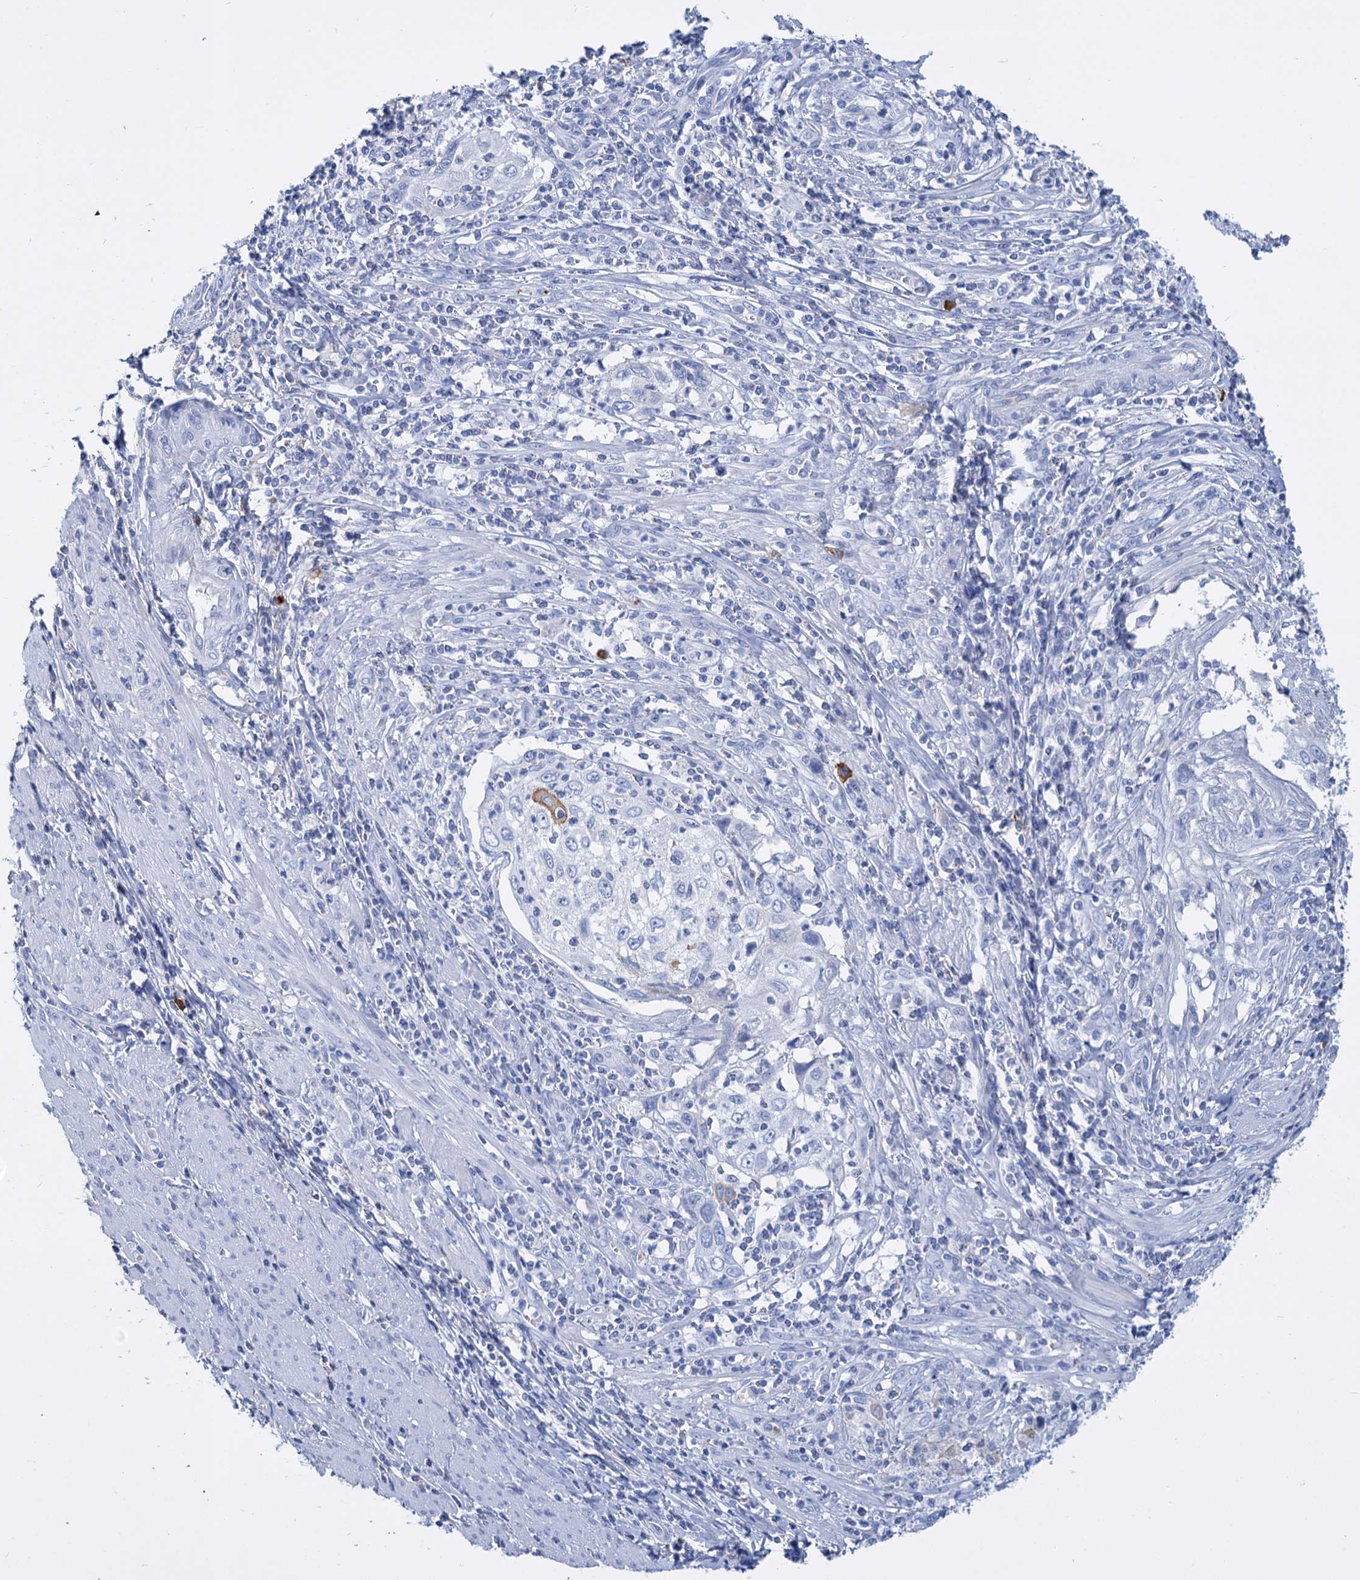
{"staining": {"intensity": "negative", "quantity": "none", "location": "none"}, "tissue": "cervical cancer", "cell_type": "Tumor cells", "image_type": "cancer", "snomed": [{"axis": "morphology", "description": "Squamous cell carcinoma, NOS"}, {"axis": "topography", "description": "Cervix"}], "caption": "Tumor cells are negative for protein expression in human squamous cell carcinoma (cervical). Nuclei are stained in blue.", "gene": "FBXW12", "patient": {"sex": "female", "age": 70}}